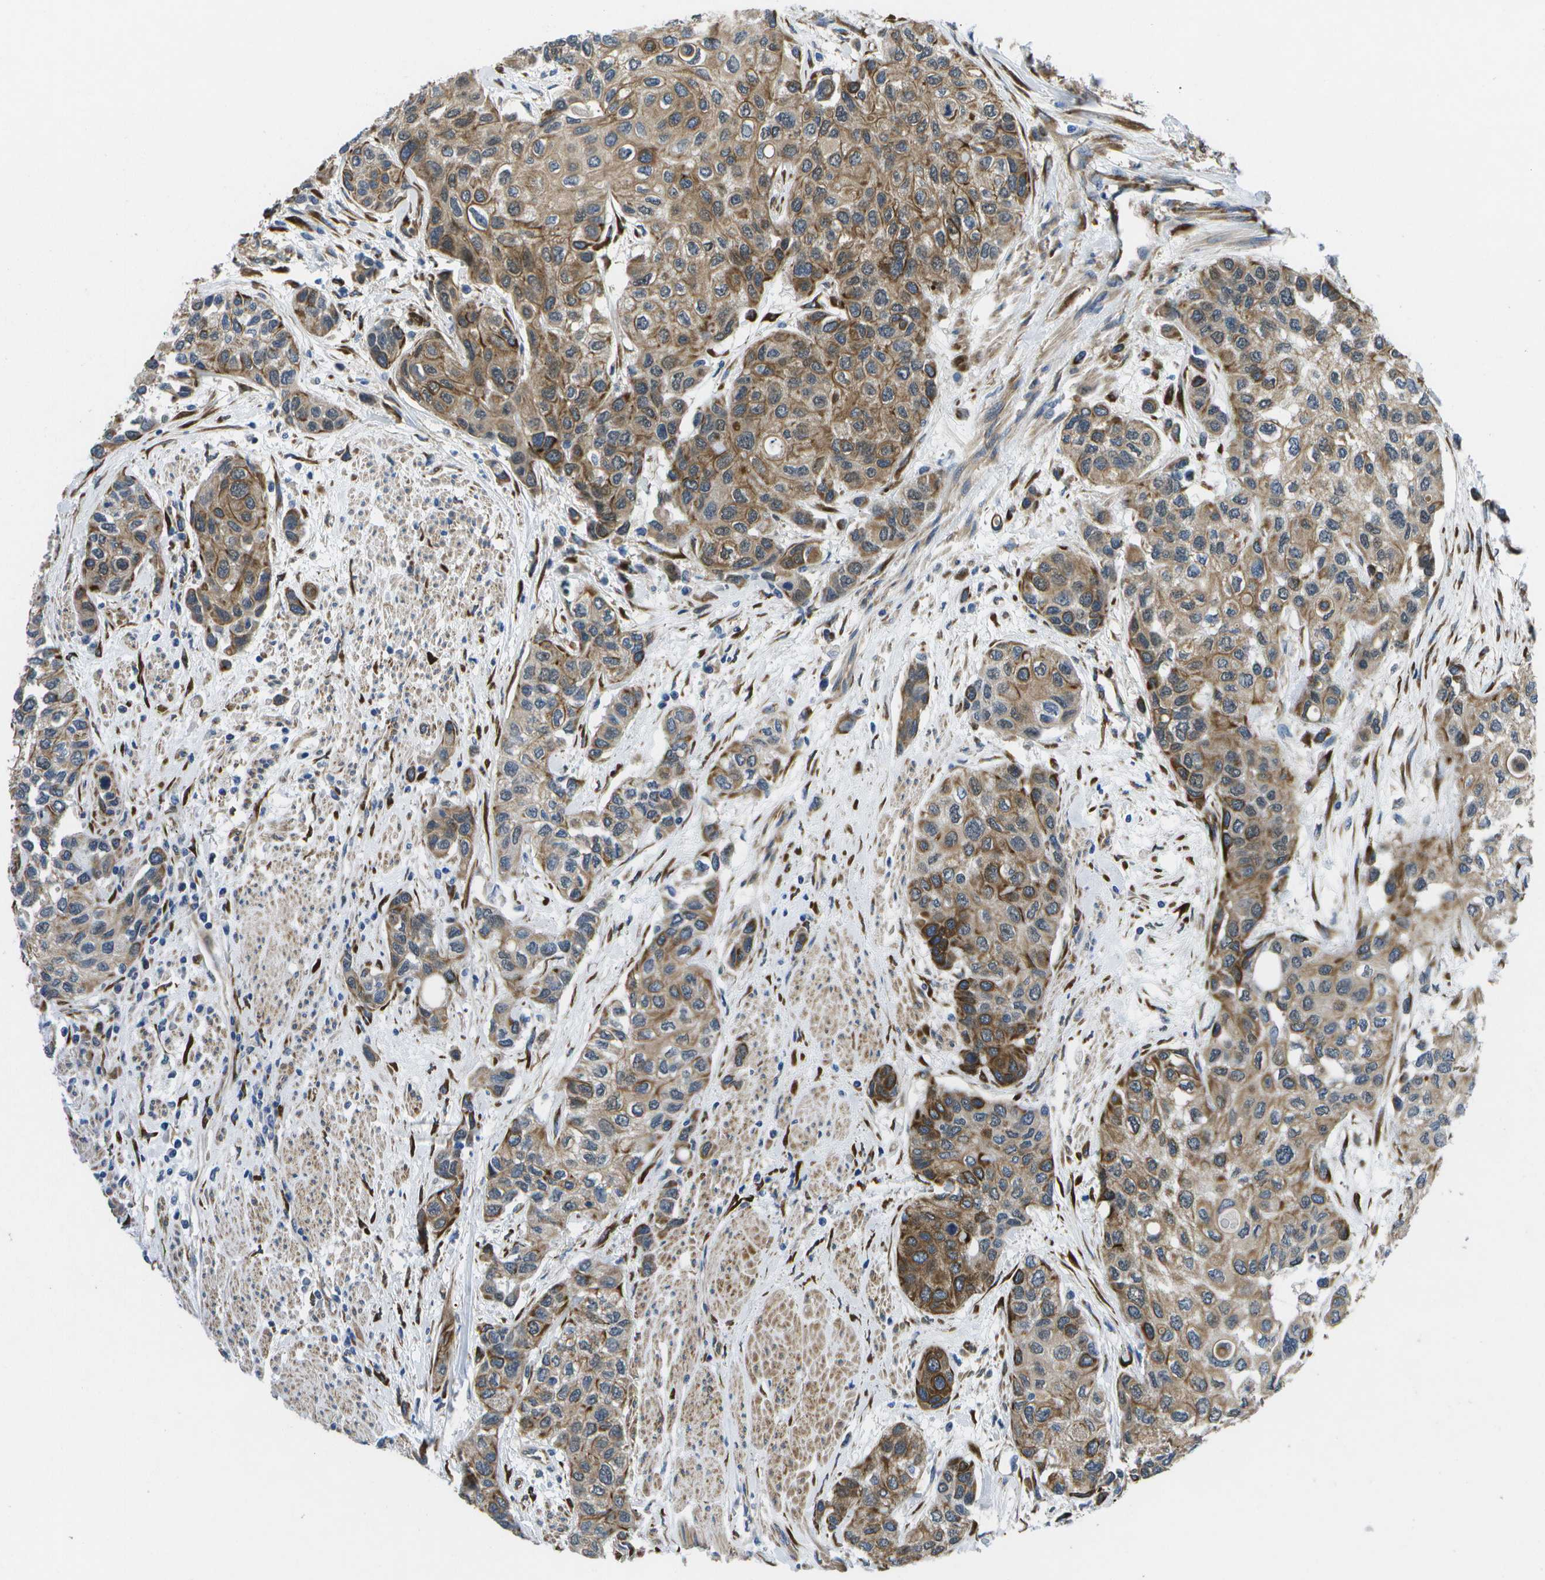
{"staining": {"intensity": "moderate", "quantity": ">75%", "location": "cytoplasmic/membranous"}, "tissue": "urothelial cancer", "cell_type": "Tumor cells", "image_type": "cancer", "snomed": [{"axis": "morphology", "description": "Urothelial carcinoma, High grade"}, {"axis": "topography", "description": "Urinary bladder"}], "caption": "Protein analysis of urothelial cancer tissue shows moderate cytoplasmic/membranous positivity in about >75% of tumor cells.", "gene": "P3H1", "patient": {"sex": "female", "age": 56}}